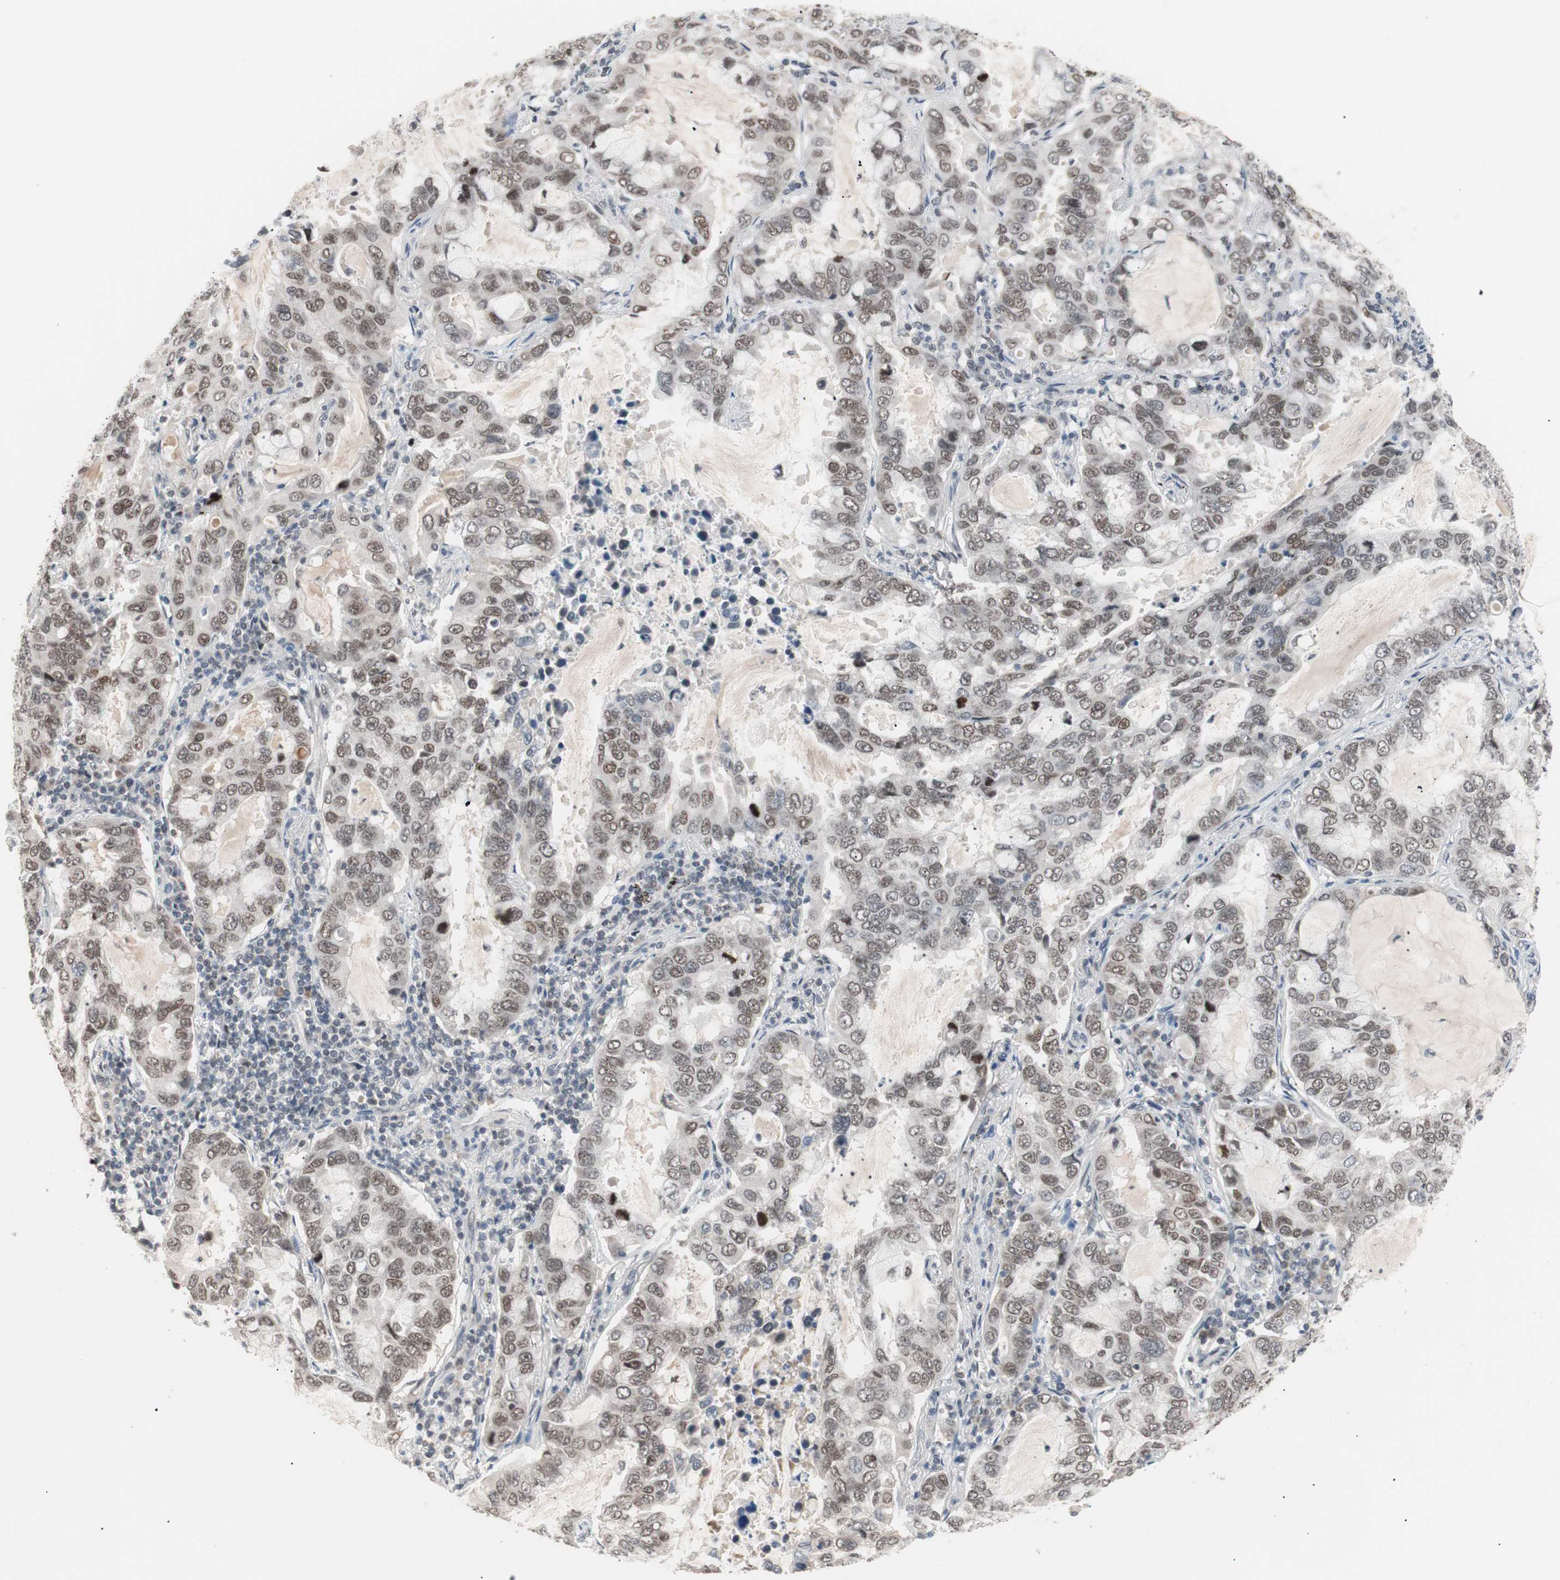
{"staining": {"intensity": "moderate", "quantity": ">75%", "location": "nuclear"}, "tissue": "lung cancer", "cell_type": "Tumor cells", "image_type": "cancer", "snomed": [{"axis": "morphology", "description": "Adenocarcinoma, NOS"}, {"axis": "topography", "description": "Lung"}], "caption": "There is medium levels of moderate nuclear staining in tumor cells of lung cancer, as demonstrated by immunohistochemical staining (brown color).", "gene": "LIG3", "patient": {"sex": "male", "age": 64}}